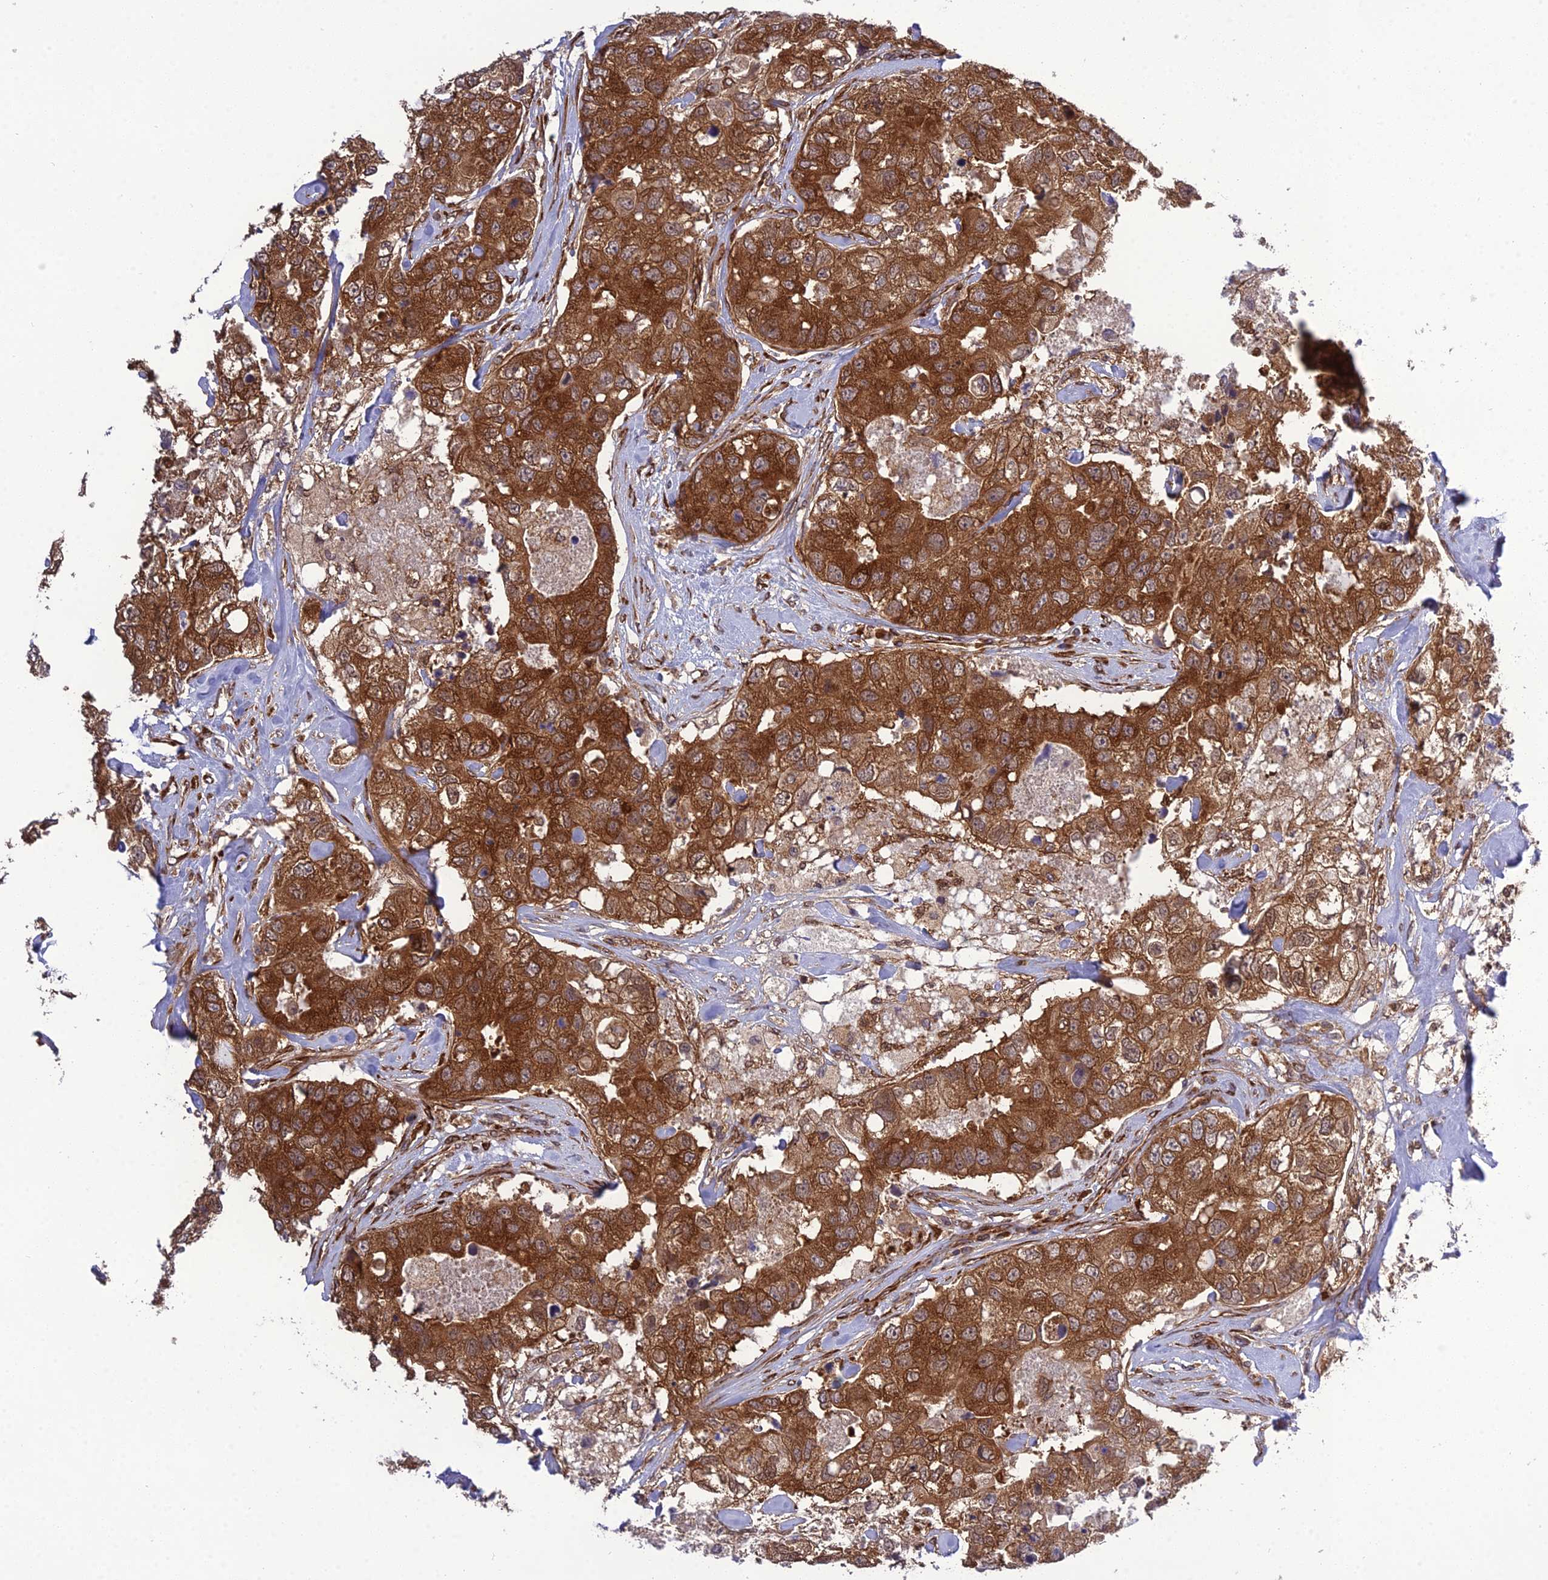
{"staining": {"intensity": "strong", "quantity": ">75%", "location": "cytoplasmic/membranous"}, "tissue": "breast cancer", "cell_type": "Tumor cells", "image_type": "cancer", "snomed": [{"axis": "morphology", "description": "Duct carcinoma"}, {"axis": "topography", "description": "Breast"}], "caption": "Immunohistochemistry image of human breast cancer (invasive ductal carcinoma) stained for a protein (brown), which demonstrates high levels of strong cytoplasmic/membranous expression in approximately >75% of tumor cells.", "gene": "DHCR7", "patient": {"sex": "female", "age": 62}}